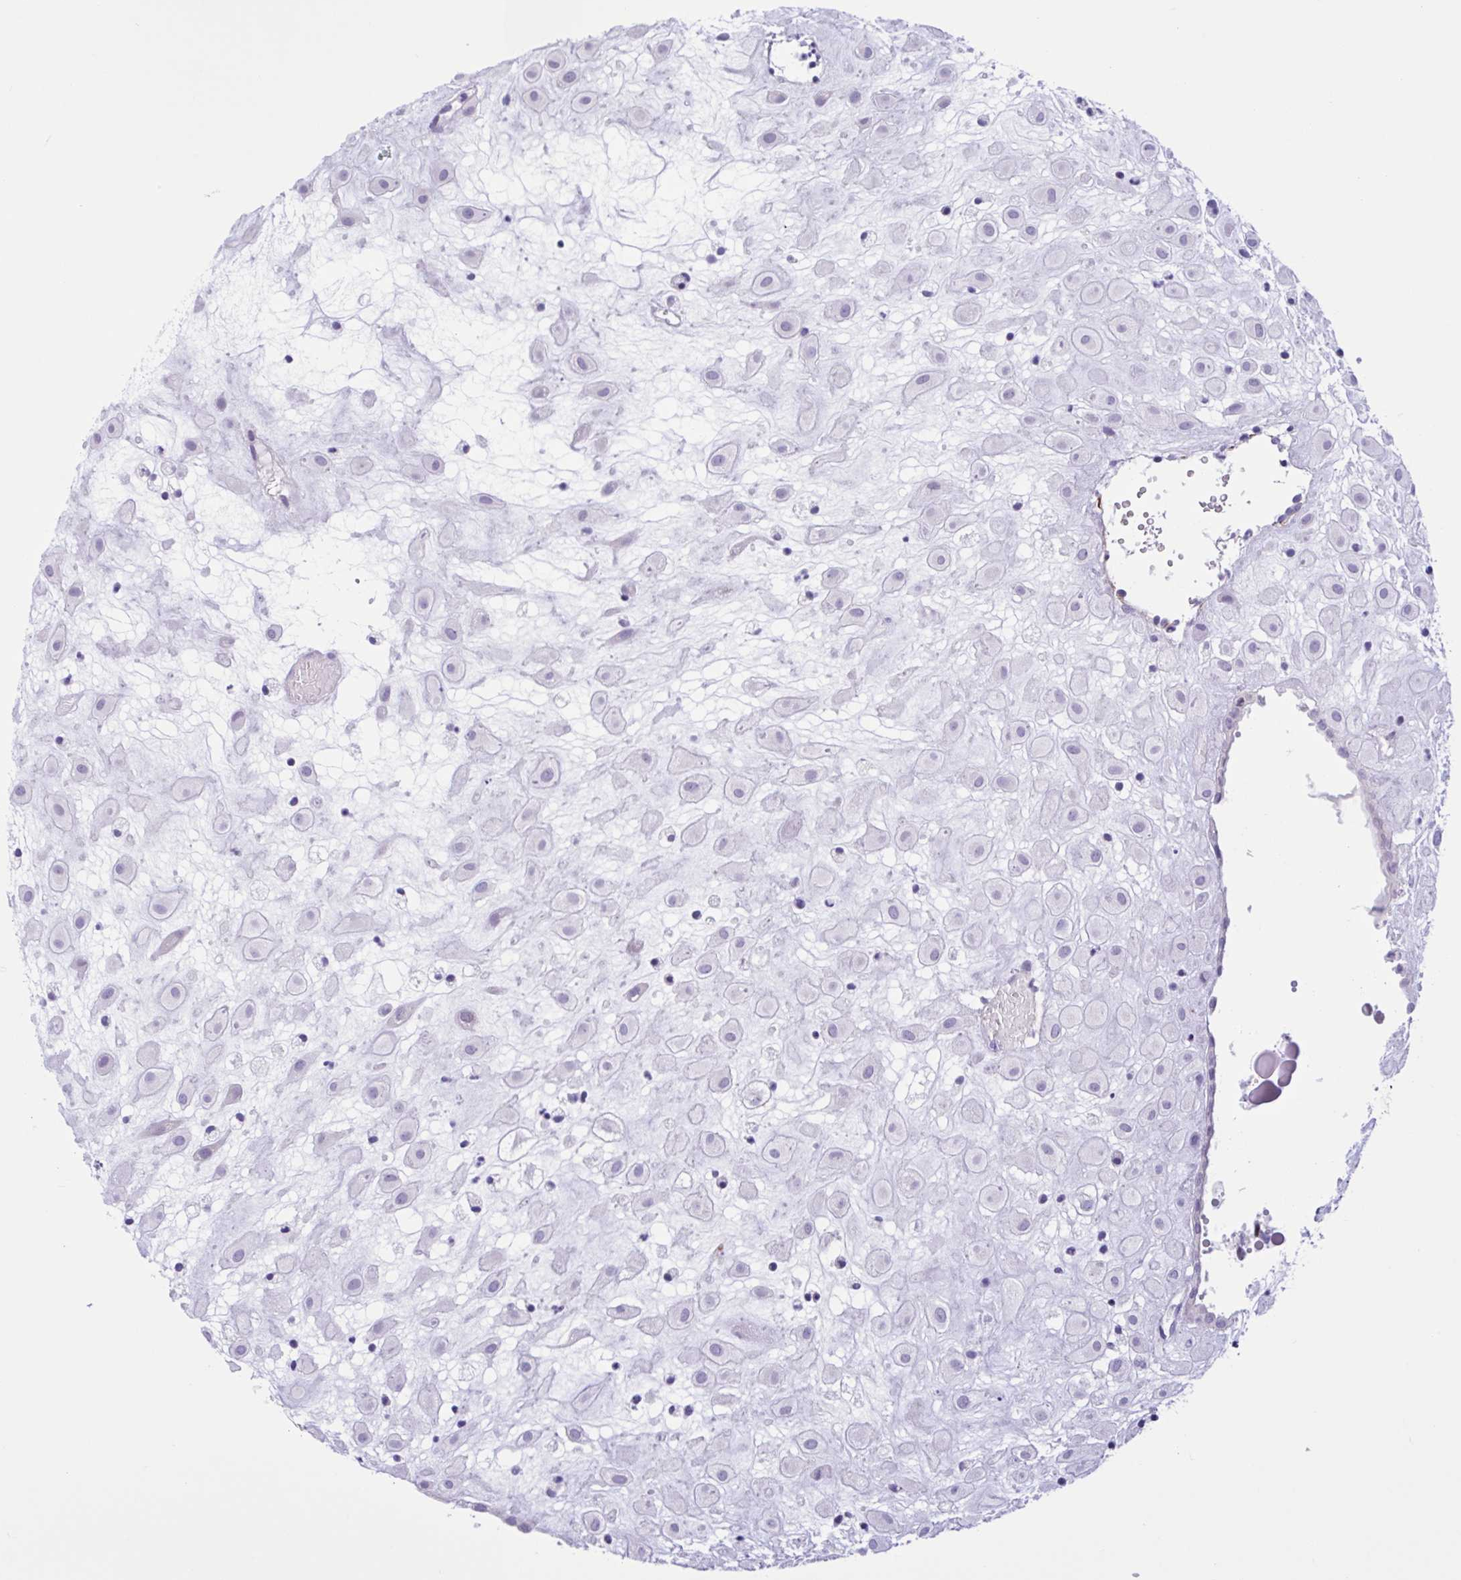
{"staining": {"intensity": "negative", "quantity": "none", "location": "none"}, "tissue": "placenta", "cell_type": "Decidual cells", "image_type": "normal", "snomed": [{"axis": "morphology", "description": "Normal tissue, NOS"}, {"axis": "topography", "description": "Placenta"}], "caption": "IHC micrograph of unremarkable placenta: placenta stained with DAB (3,3'-diaminobenzidine) reveals no significant protein expression in decidual cells.", "gene": "AHCYL2", "patient": {"sex": "female", "age": 24}}